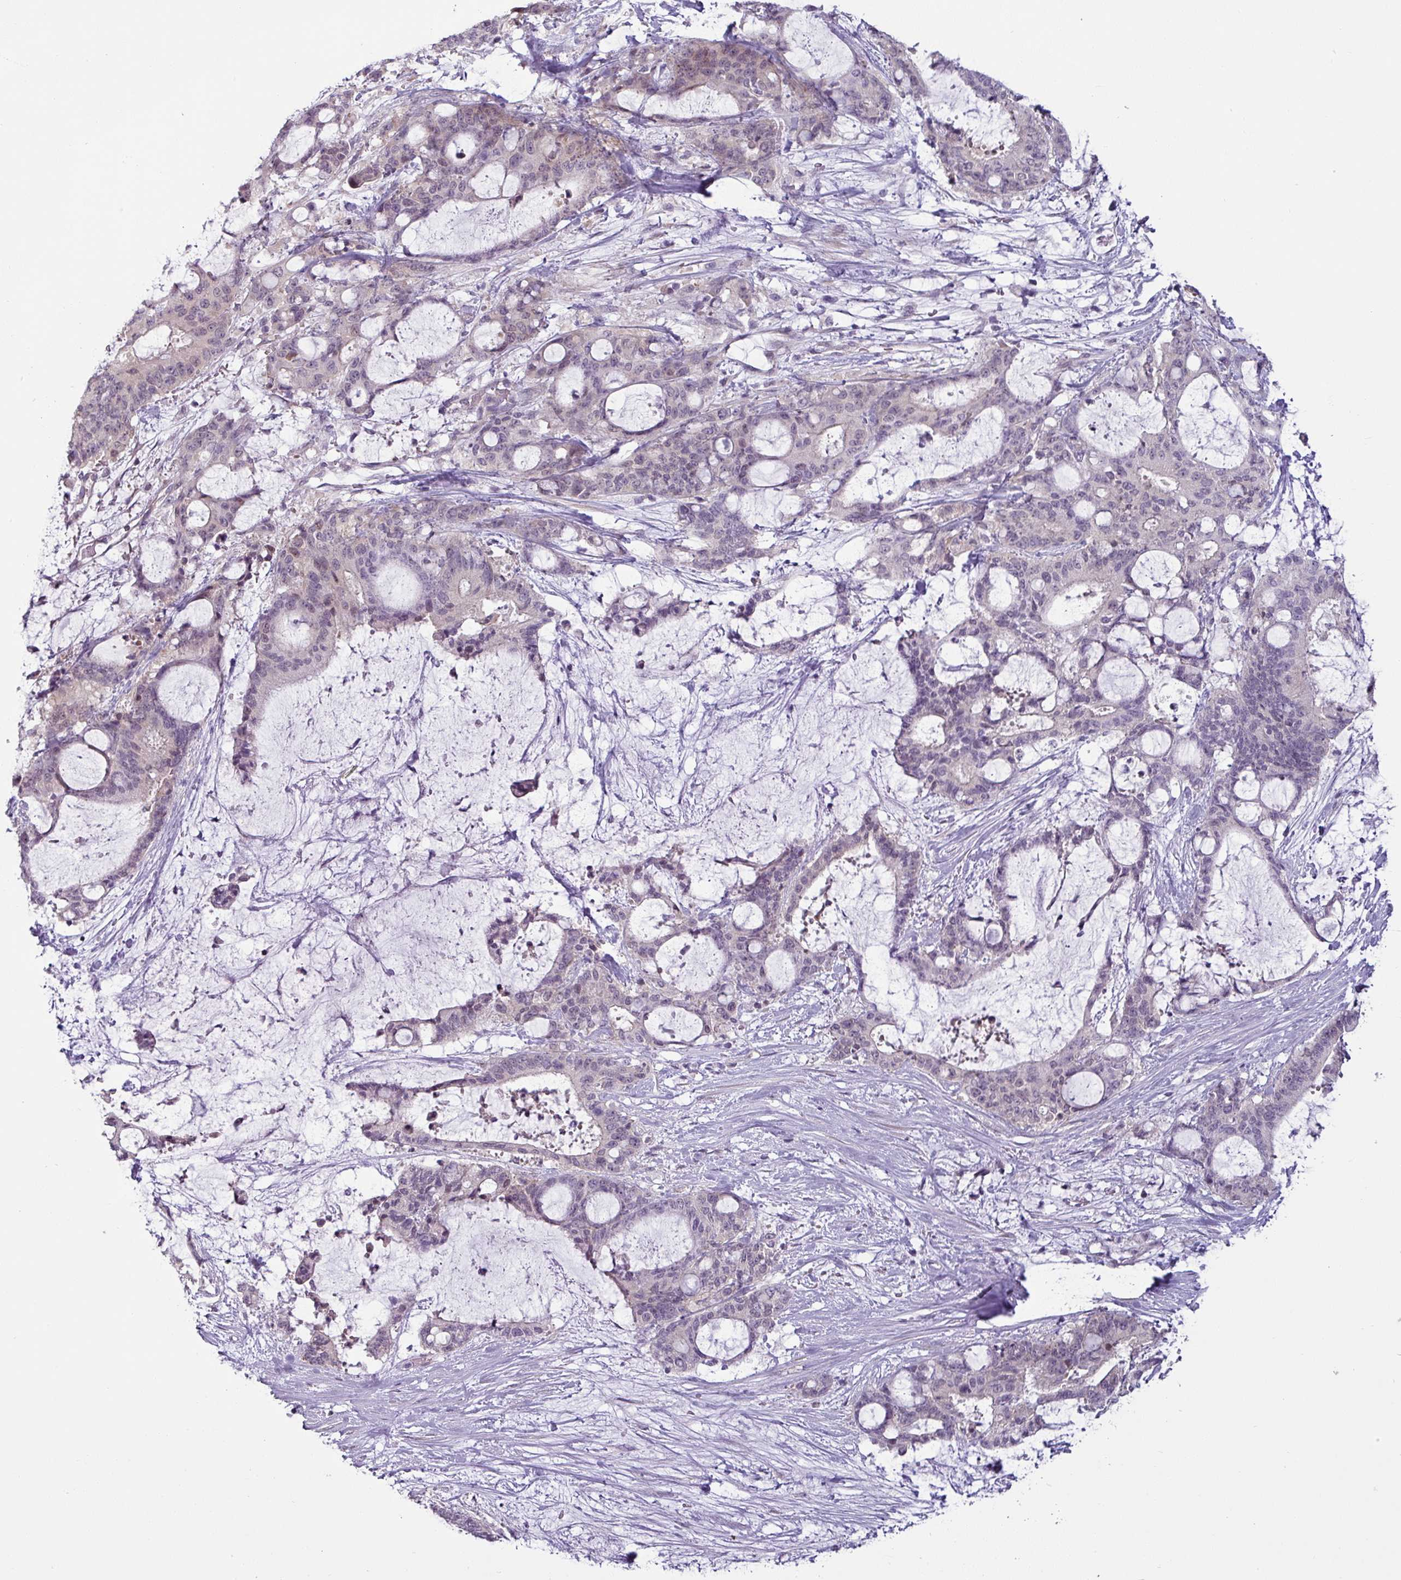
{"staining": {"intensity": "negative", "quantity": "none", "location": "none"}, "tissue": "liver cancer", "cell_type": "Tumor cells", "image_type": "cancer", "snomed": [{"axis": "morphology", "description": "Normal tissue, NOS"}, {"axis": "morphology", "description": "Cholangiocarcinoma"}, {"axis": "topography", "description": "Liver"}, {"axis": "topography", "description": "Peripheral nerve tissue"}], "caption": "Immunohistochemical staining of human cholangiocarcinoma (liver) demonstrates no significant staining in tumor cells.", "gene": "OR52D1", "patient": {"sex": "female", "age": 73}}